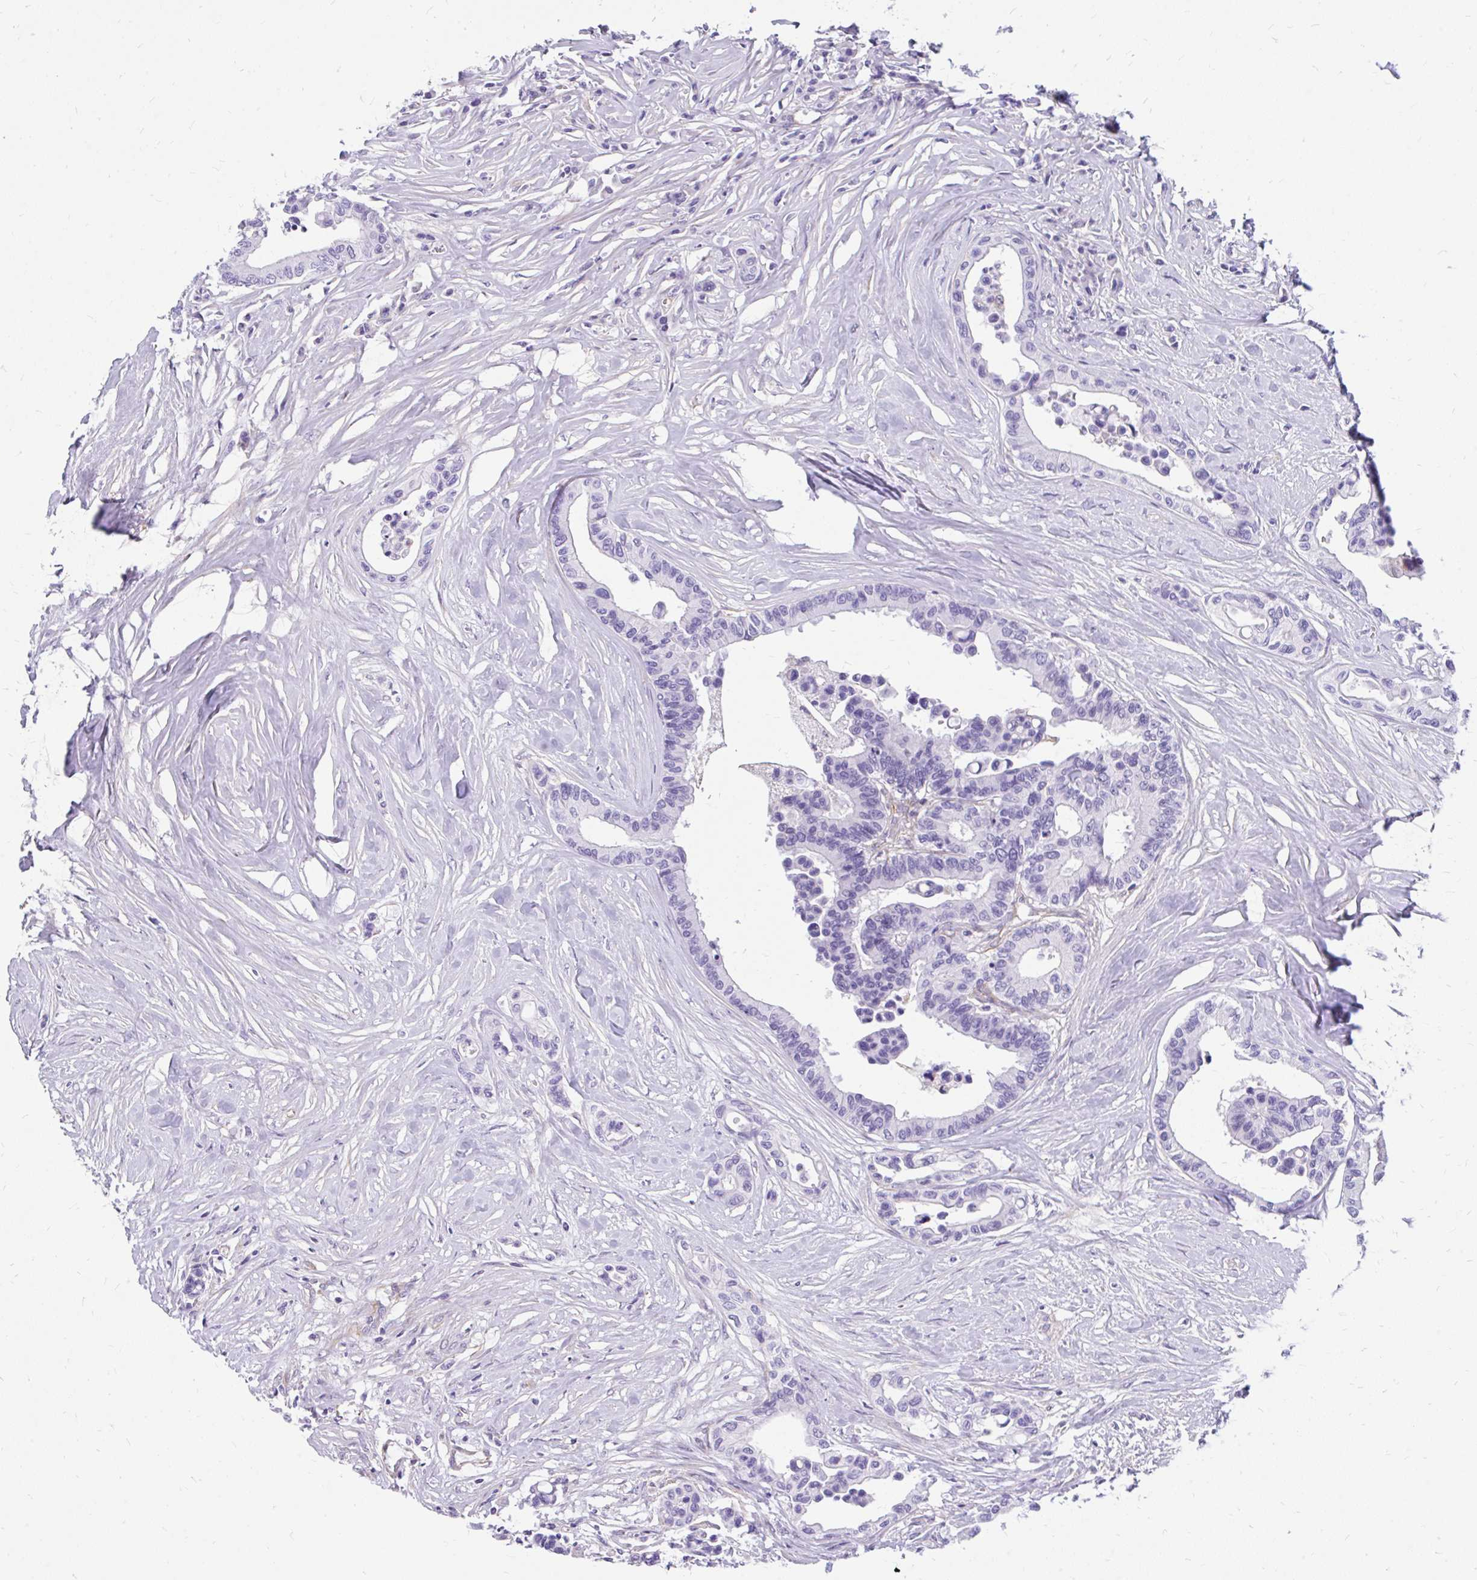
{"staining": {"intensity": "negative", "quantity": "none", "location": "none"}, "tissue": "colorectal cancer", "cell_type": "Tumor cells", "image_type": "cancer", "snomed": [{"axis": "morphology", "description": "Normal tissue, NOS"}, {"axis": "morphology", "description": "Adenocarcinoma, NOS"}, {"axis": "topography", "description": "Colon"}], "caption": "The image demonstrates no staining of tumor cells in colorectal cancer.", "gene": "FAM83C", "patient": {"sex": "male", "age": 82}}